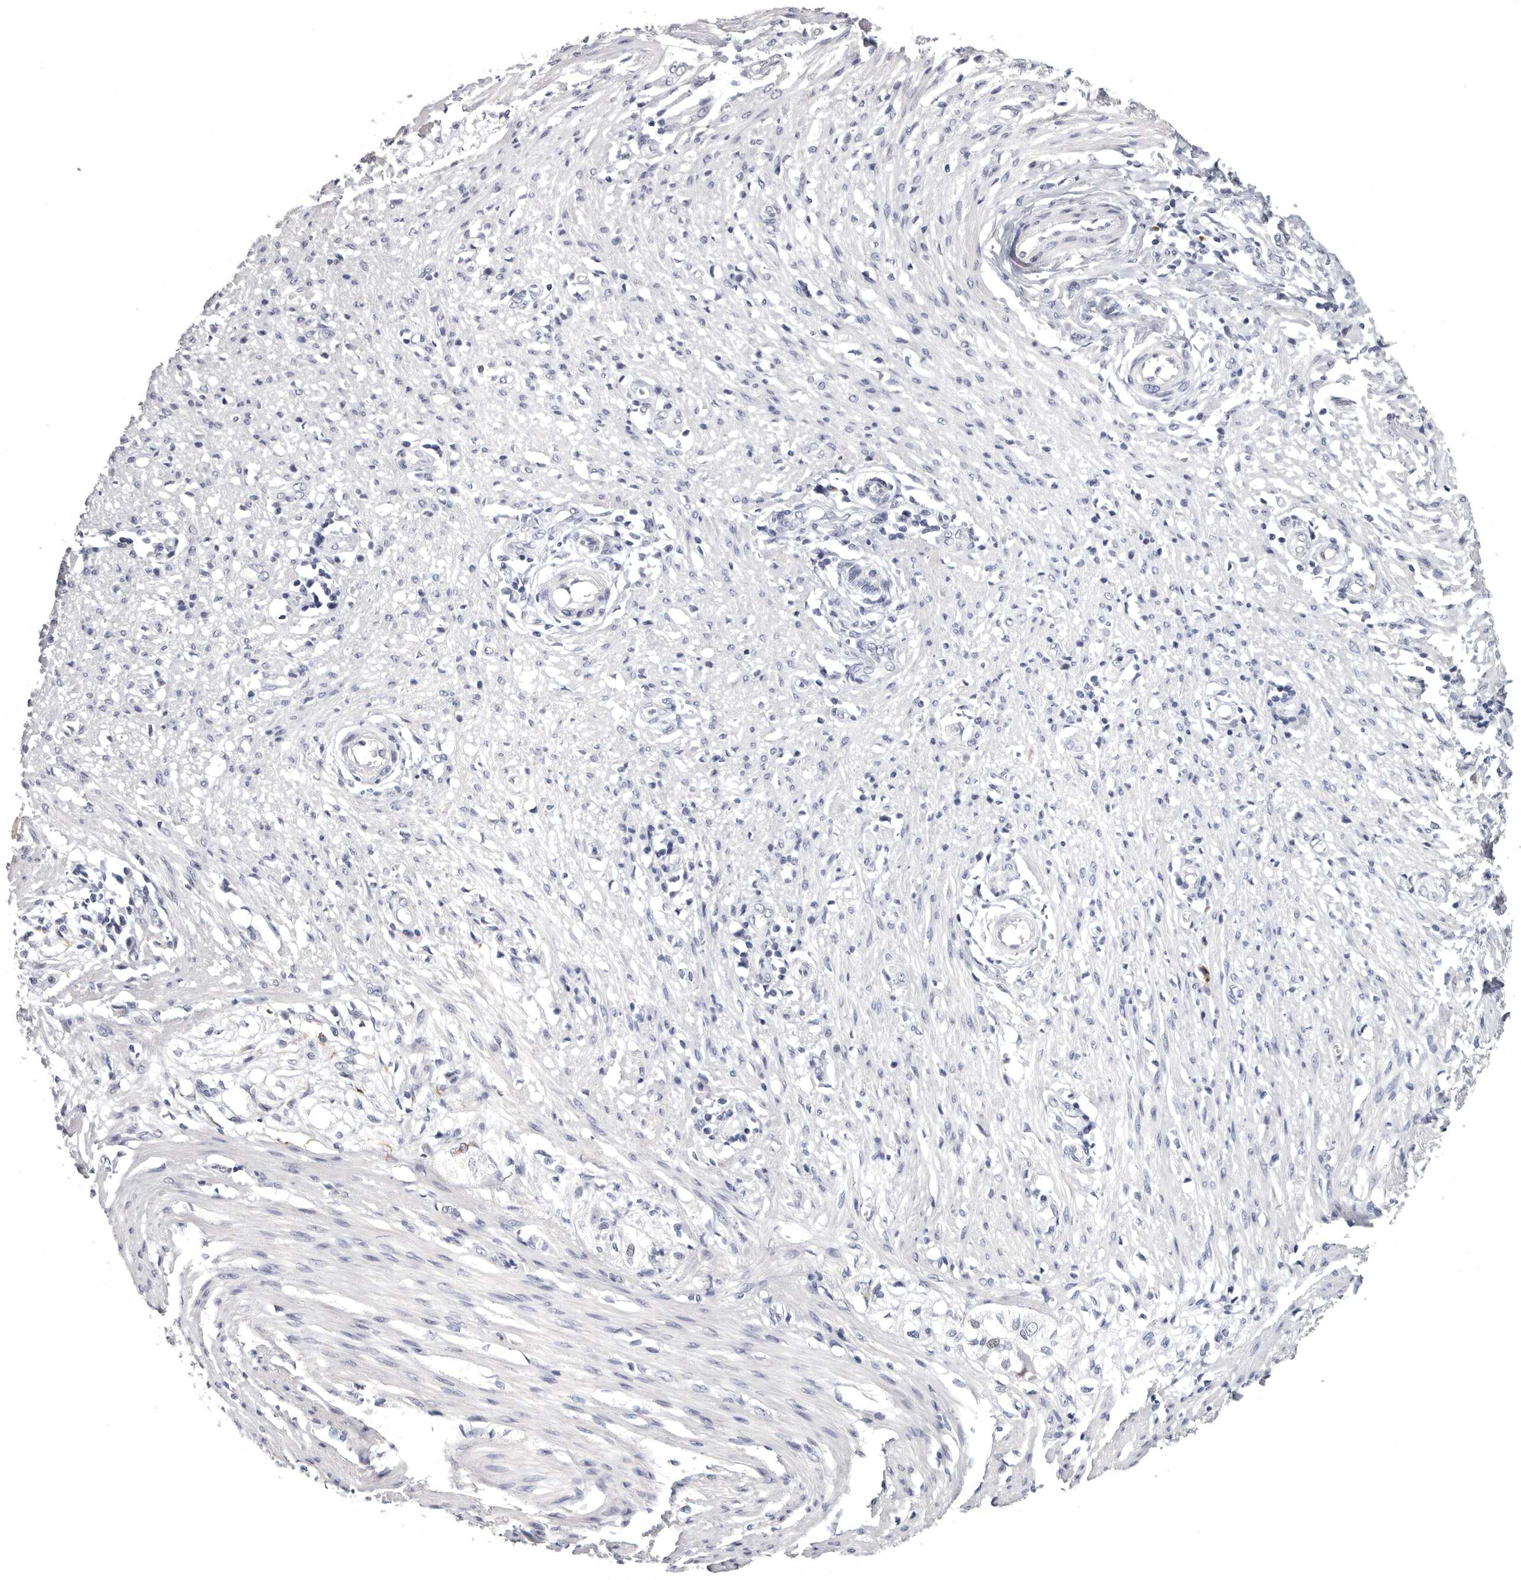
{"staining": {"intensity": "moderate", "quantity": "<25%", "location": "nuclear"}, "tissue": "smooth muscle", "cell_type": "Smooth muscle cells", "image_type": "normal", "snomed": [{"axis": "morphology", "description": "Normal tissue, NOS"}, {"axis": "morphology", "description": "Adenocarcinoma, NOS"}, {"axis": "topography", "description": "Colon"}, {"axis": "topography", "description": "Peripheral nerve tissue"}], "caption": "The photomicrograph displays staining of benign smooth muscle, revealing moderate nuclear protein staining (brown color) within smooth muscle cells. The protein of interest is stained brown, and the nuclei are stained in blue (DAB IHC with brightfield microscopy, high magnification).", "gene": "WRAP73", "patient": {"sex": "male", "age": 14}}